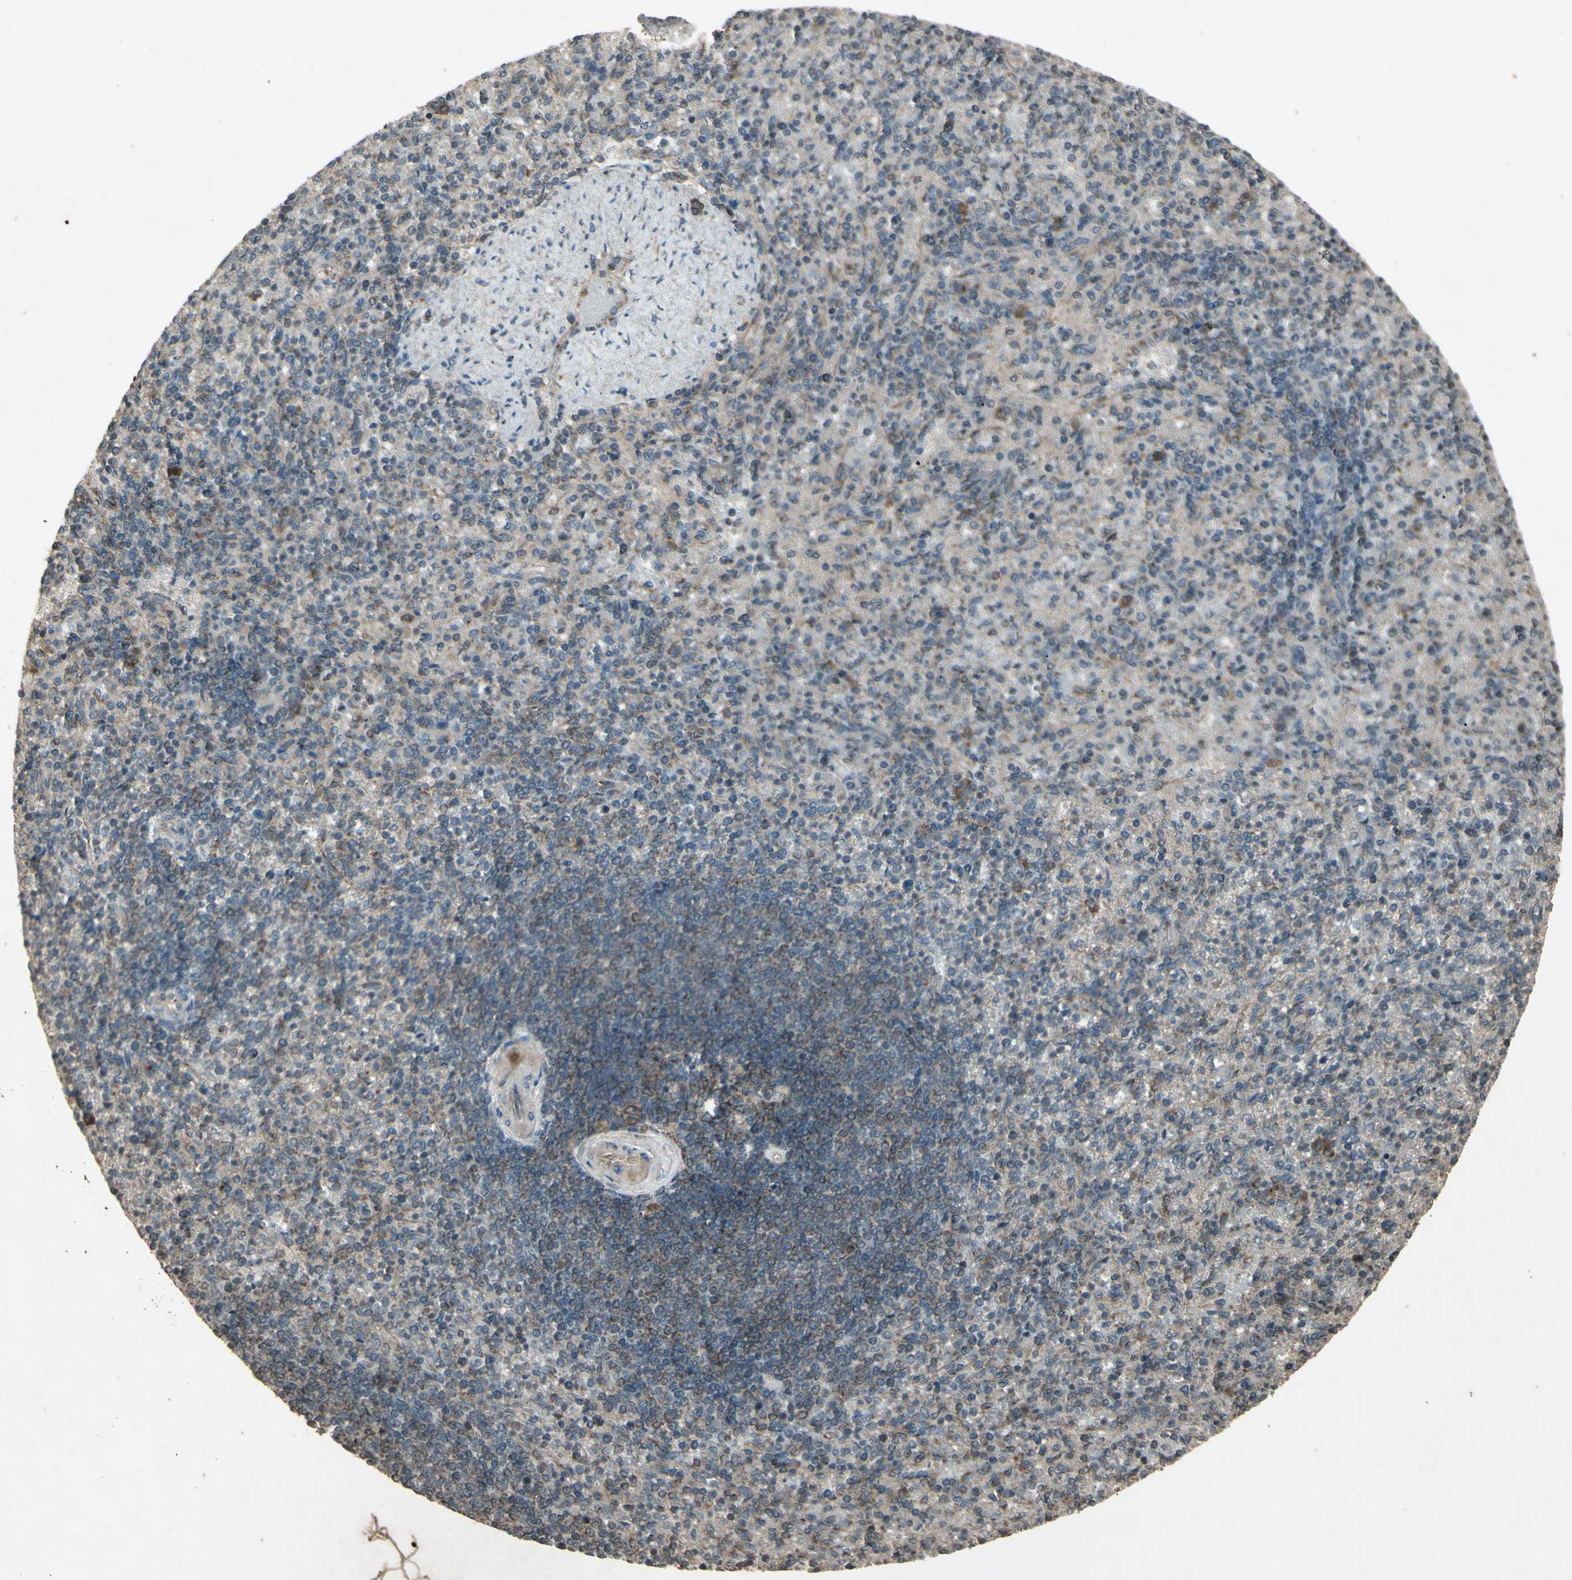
{"staining": {"intensity": "moderate", "quantity": "25%-75%", "location": "cytoplasmic/membranous"}, "tissue": "spleen", "cell_type": "Cells in red pulp", "image_type": "normal", "snomed": [{"axis": "morphology", "description": "Normal tissue, NOS"}, {"axis": "topography", "description": "Spleen"}], "caption": "Cells in red pulp reveal medium levels of moderate cytoplasmic/membranous staining in approximately 25%-75% of cells in unremarkable human spleen.", "gene": "AP1G1", "patient": {"sex": "female", "age": 74}}